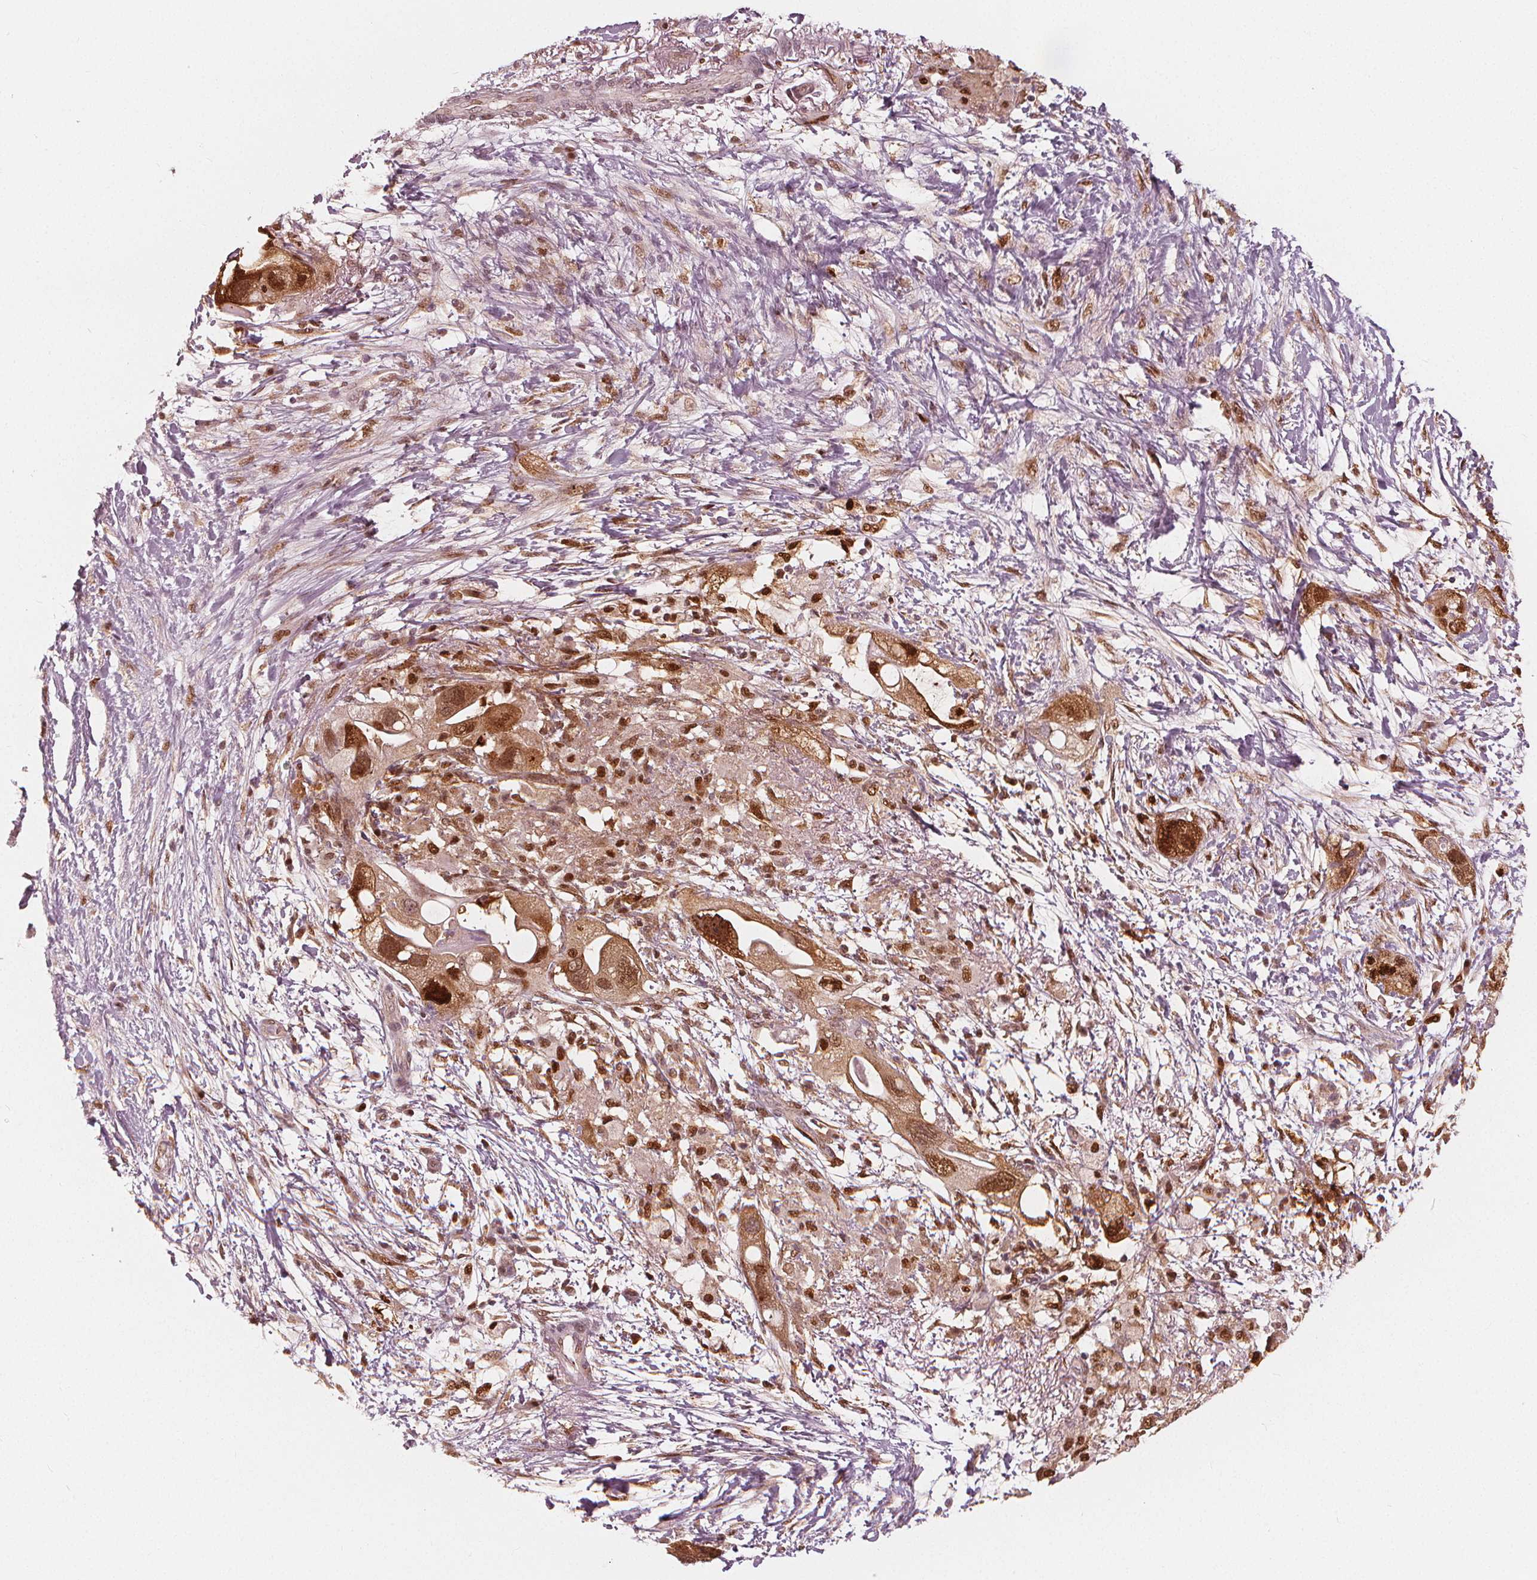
{"staining": {"intensity": "moderate", "quantity": ">75%", "location": "cytoplasmic/membranous,nuclear"}, "tissue": "pancreatic cancer", "cell_type": "Tumor cells", "image_type": "cancer", "snomed": [{"axis": "morphology", "description": "Adenocarcinoma, NOS"}, {"axis": "topography", "description": "Pancreas"}], "caption": "Pancreatic cancer was stained to show a protein in brown. There is medium levels of moderate cytoplasmic/membranous and nuclear staining in about >75% of tumor cells.", "gene": "SQSTM1", "patient": {"sex": "female", "age": 72}}